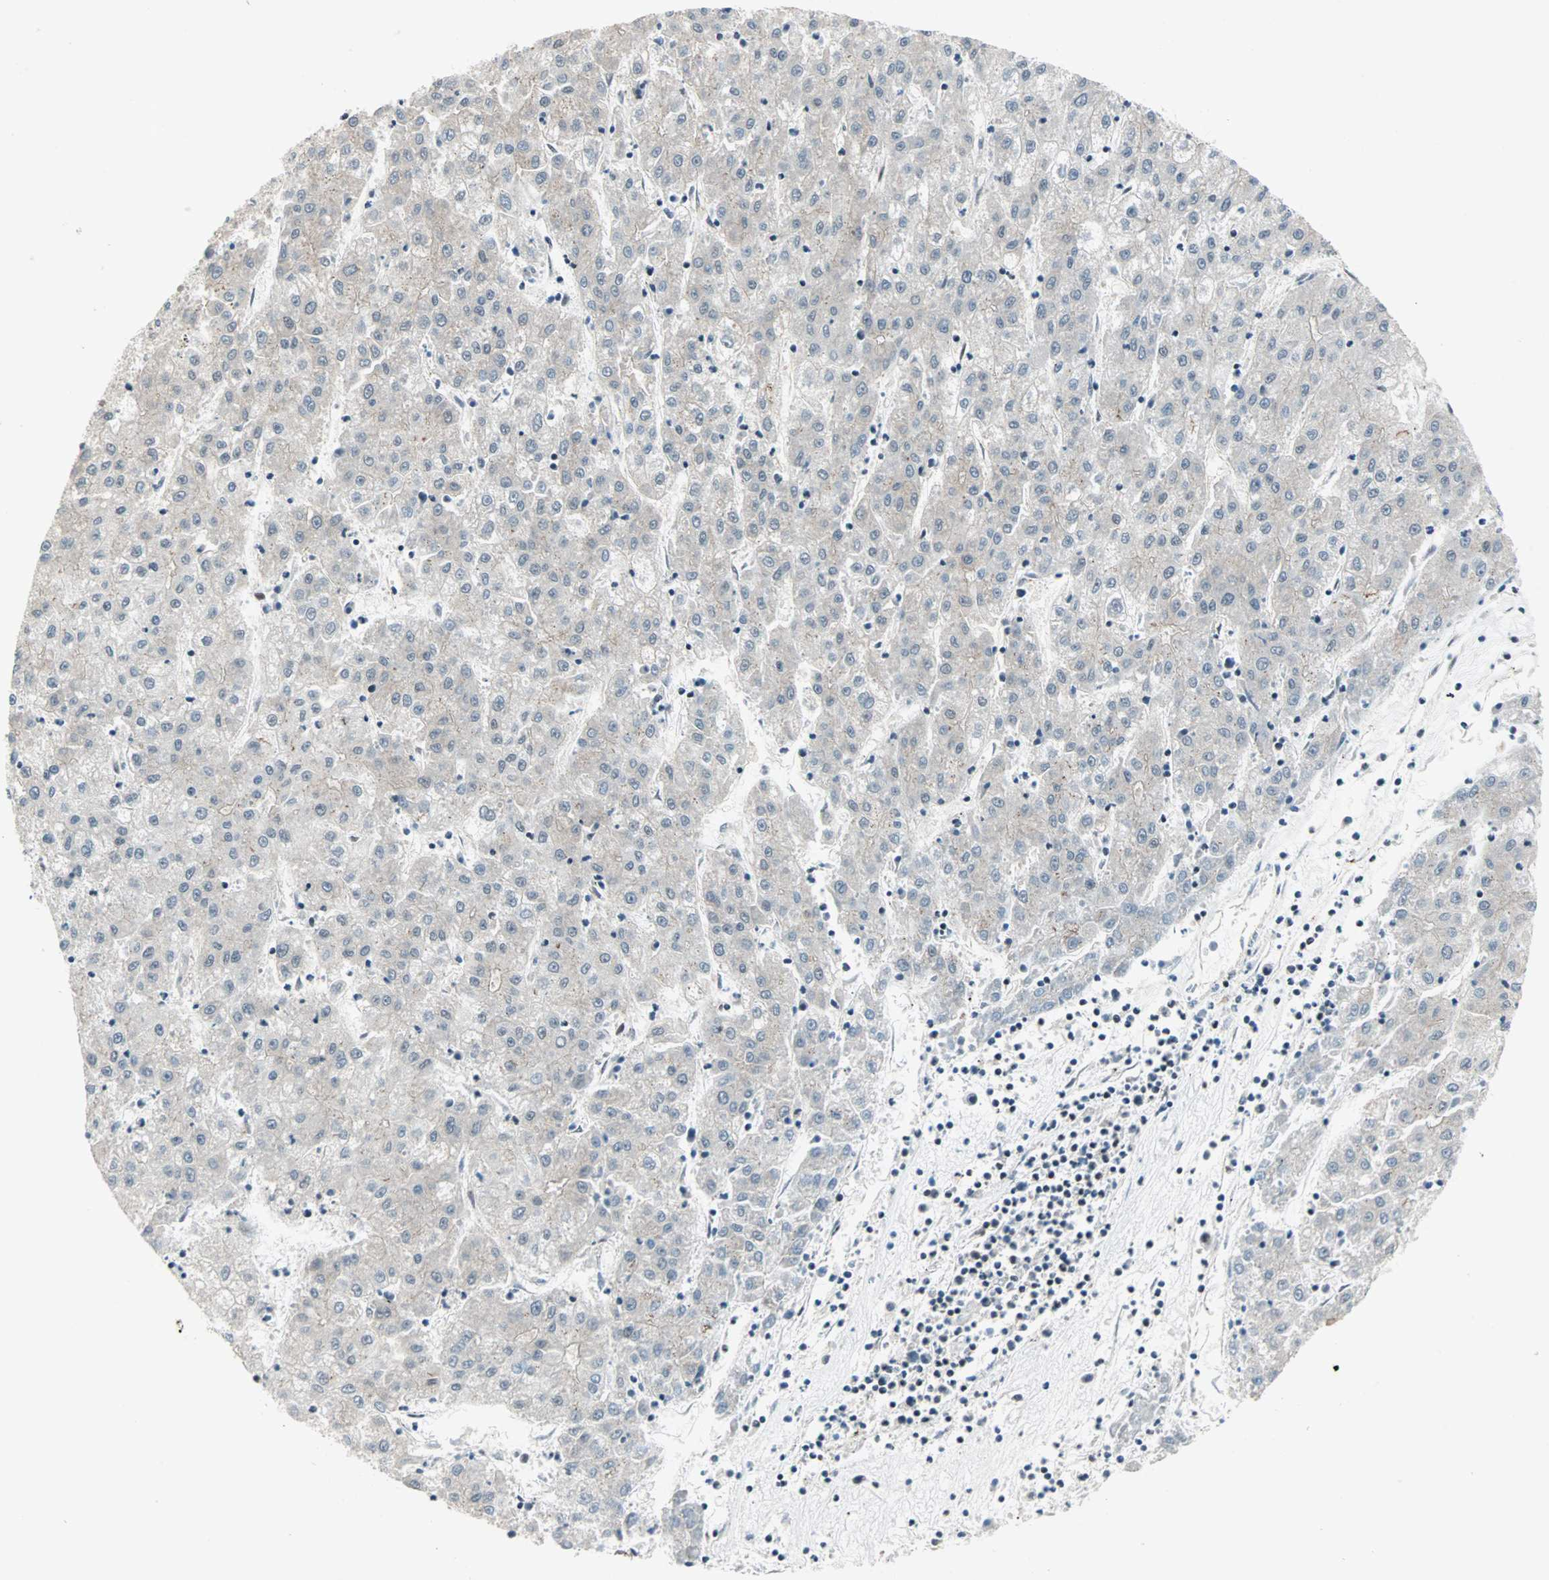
{"staining": {"intensity": "negative", "quantity": "none", "location": "none"}, "tissue": "liver cancer", "cell_type": "Tumor cells", "image_type": "cancer", "snomed": [{"axis": "morphology", "description": "Carcinoma, Hepatocellular, NOS"}, {"axis": "topography", "description": "Liver"}], "caption": "The micrograph exhibits no staining of tumor cells in hepatocellular carcinoma (liver).", "gene": "BLM", "patient": {"sex": "male", "age": 72}}